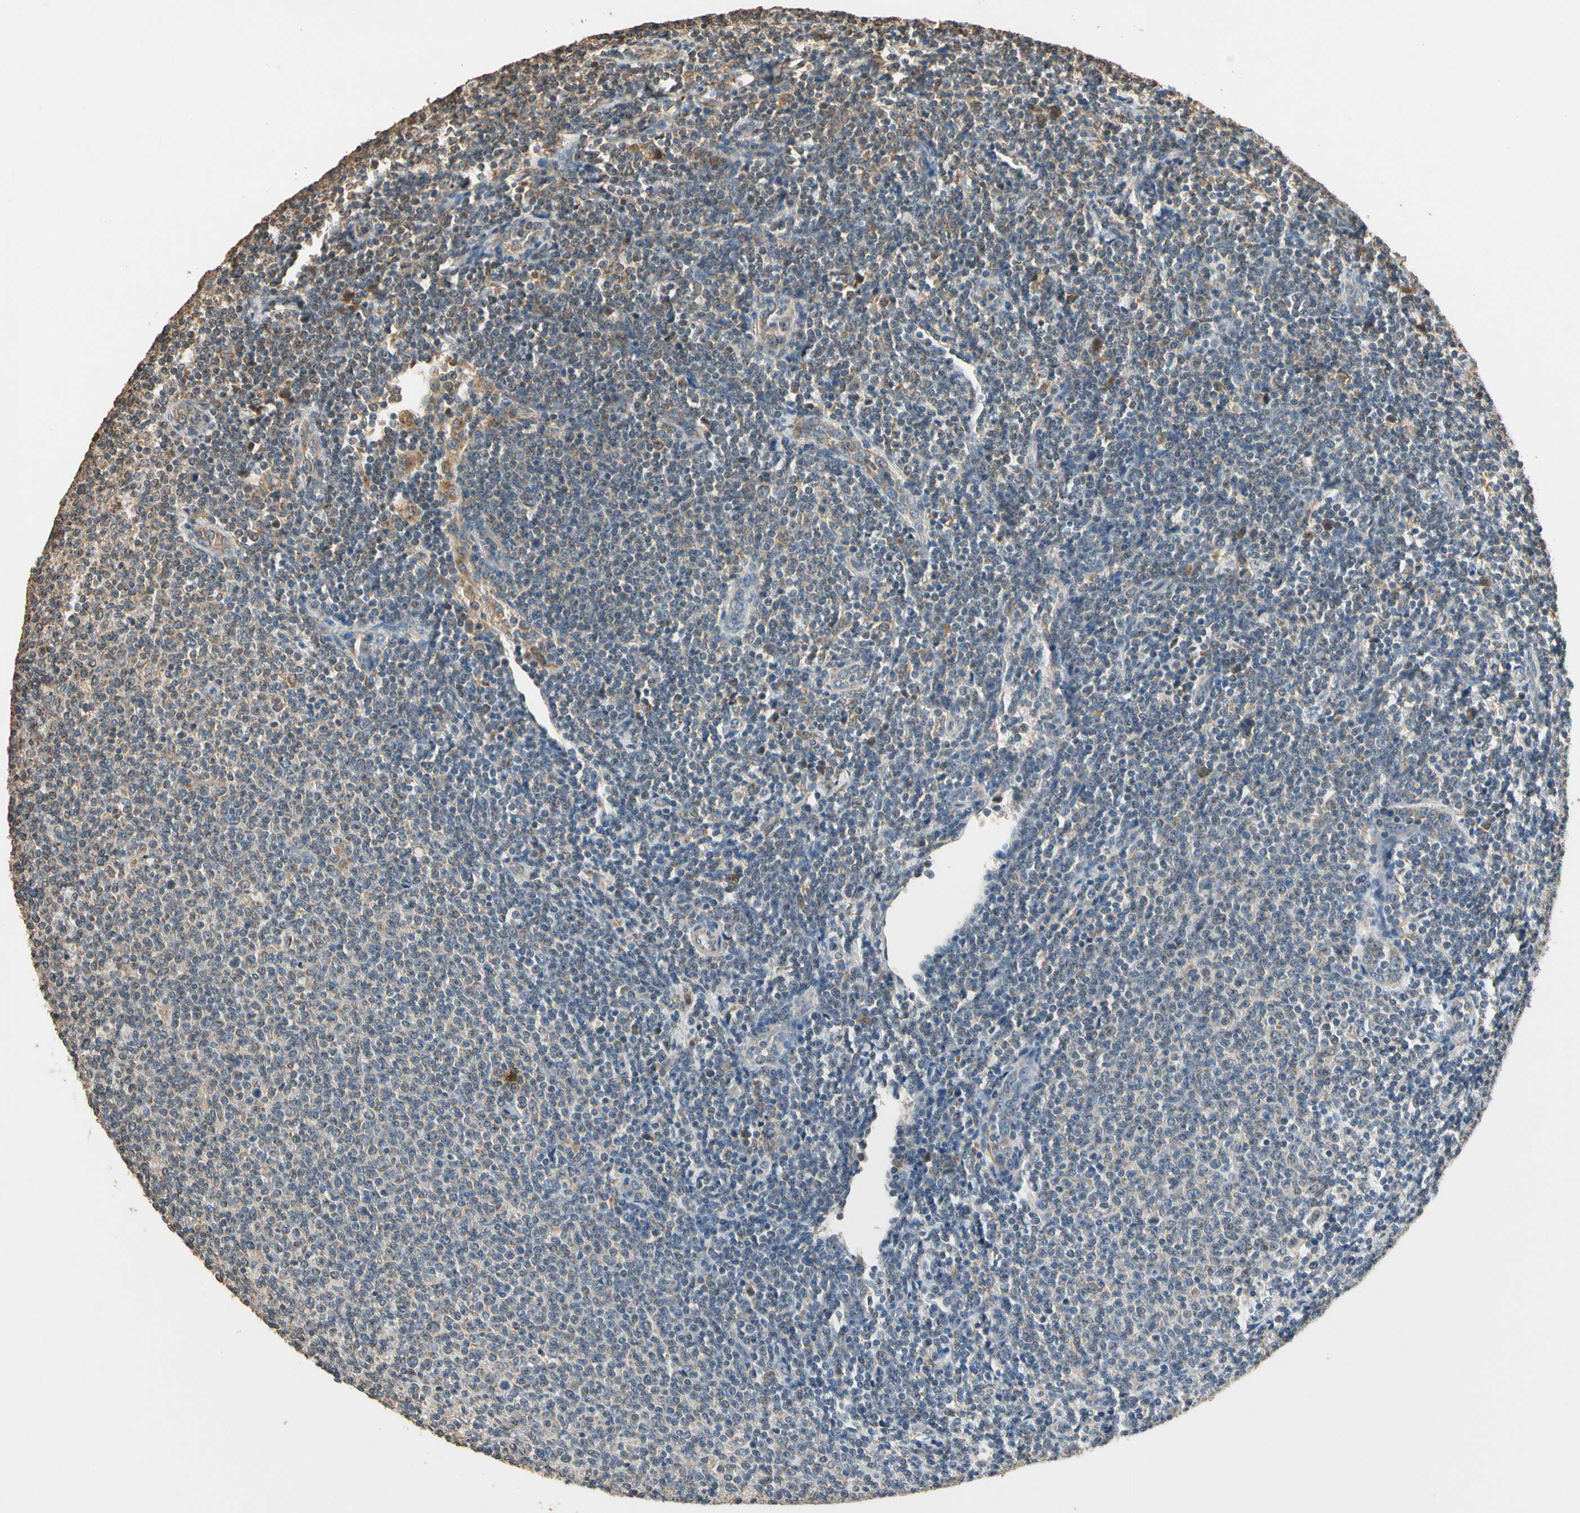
{"staining": {"intensity": "moderate", "quantity": "<25%", "location": "cytoplasmic/membranous"}, "tissue": "lymphoma", "cell_type": "Tumor cells", "image_type": "cancer", "snomed": [{"axis": "morphology", "description": "Malignant lymphoma, non-Hodgkin's type, Low grade"}, {"axis": "topography", "description": "Lymph node"}], "caption": "Low-grade malignant lymphoma, non-Hodgkin's type stained with DAB immunohistochemistry reveals low levels of moderate cytoplasmic/membranous expression in about <25% of tumor cells.", "gene": "STX18", "patient": {"sex": "male", "age": 66}}